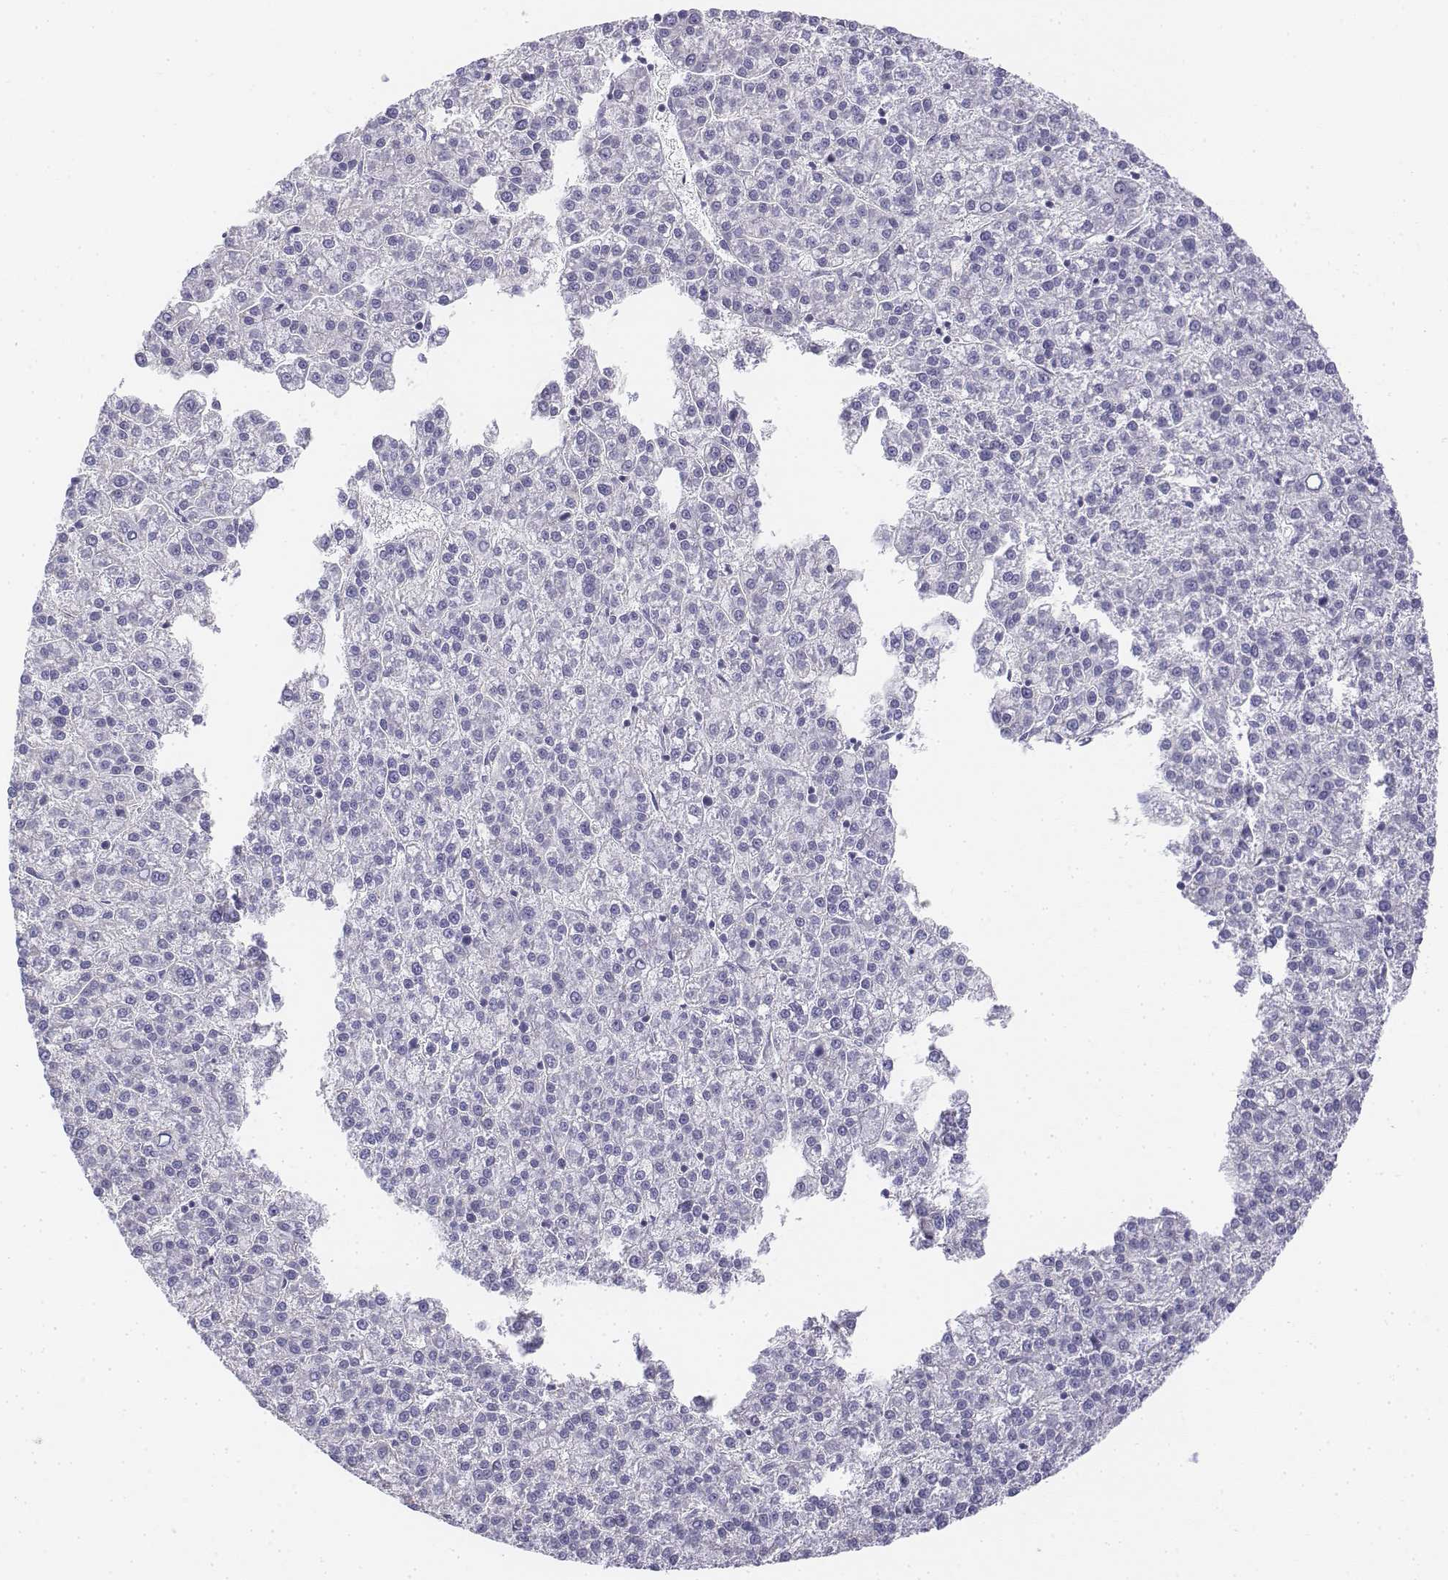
{"staining": {"intensity": "negative", "quantity": "none", "location": "none"}, "tissue": "liver cancer", "cell_type": "Tumor cells", "image_type": "cancer", "snomed": [{"axis": "morphology", "description": "Carcinoma, Hepatocellular, NOS"}, {"axis": "topography", "description": "Liver"}], "caption": "Tumor cells are negative for protein expression in human liver cancer (hepatocellular carcinoma). (Brightfield microscopy of DAB (3,3'-diaminobenzidine) immunohistochemistry (IHC) at high magnification).", "gene": "LGSN", "patient": {"sex": "female", "age": 58}}